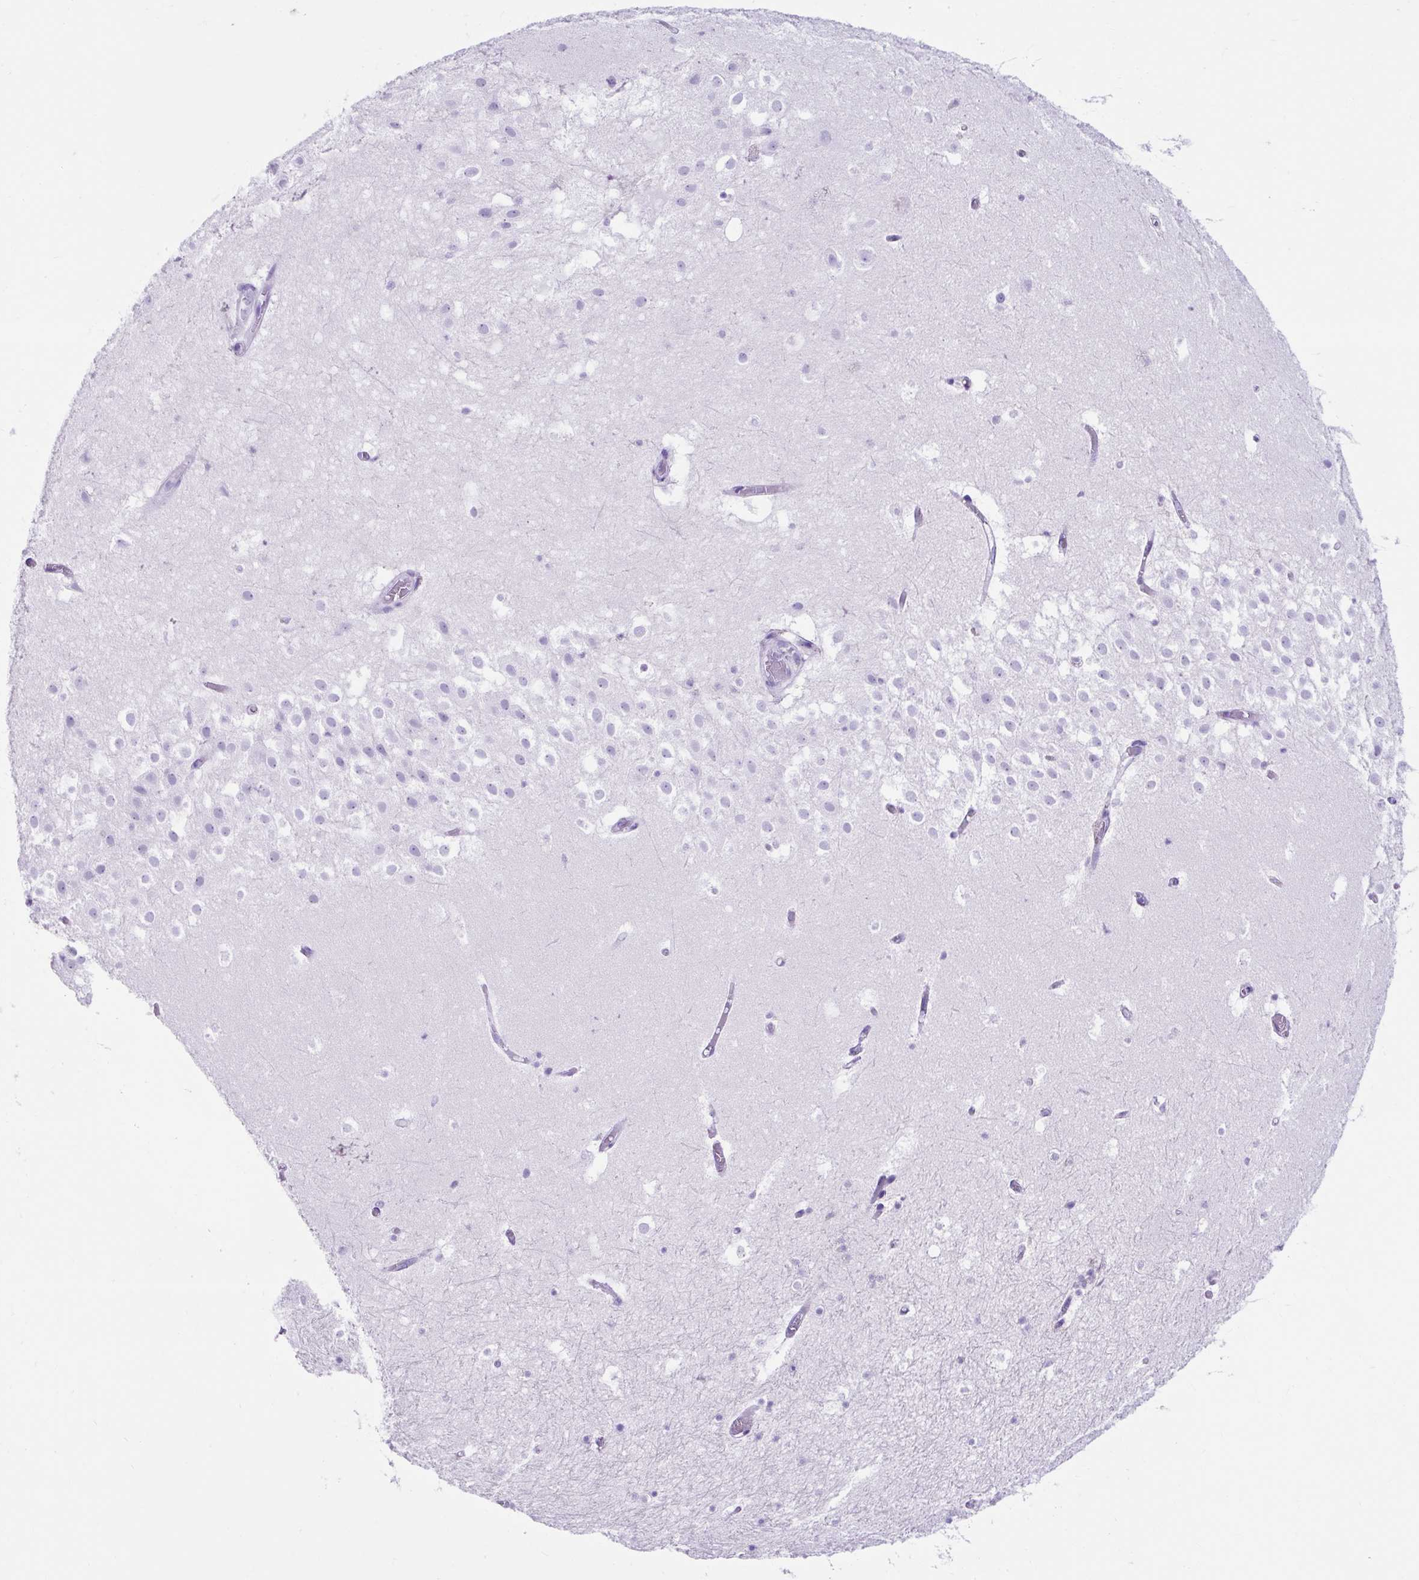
{"staining": {"intensity": "negative", "quantity": "none", "location": "none"}, "tissue": "hippocampus", "cell_type": "Glial cells", "image_type": "normal", "snomed": [{"axis": "morphology", "description": "Normal tissue, NOS"}, {"axis": "topography", "description": "Hippocampus"}], "caption": "DAB (3,3'-diaminobenzidine) immunohistochemical staining of benign hippocampus shows no significant staining in glial cells. The staining is performed using DAB brown chromogen with nuclei counter-stained in using hematoxylin.", "gene": "KRT12", "patient": {"sex": "female", "age": 52}}